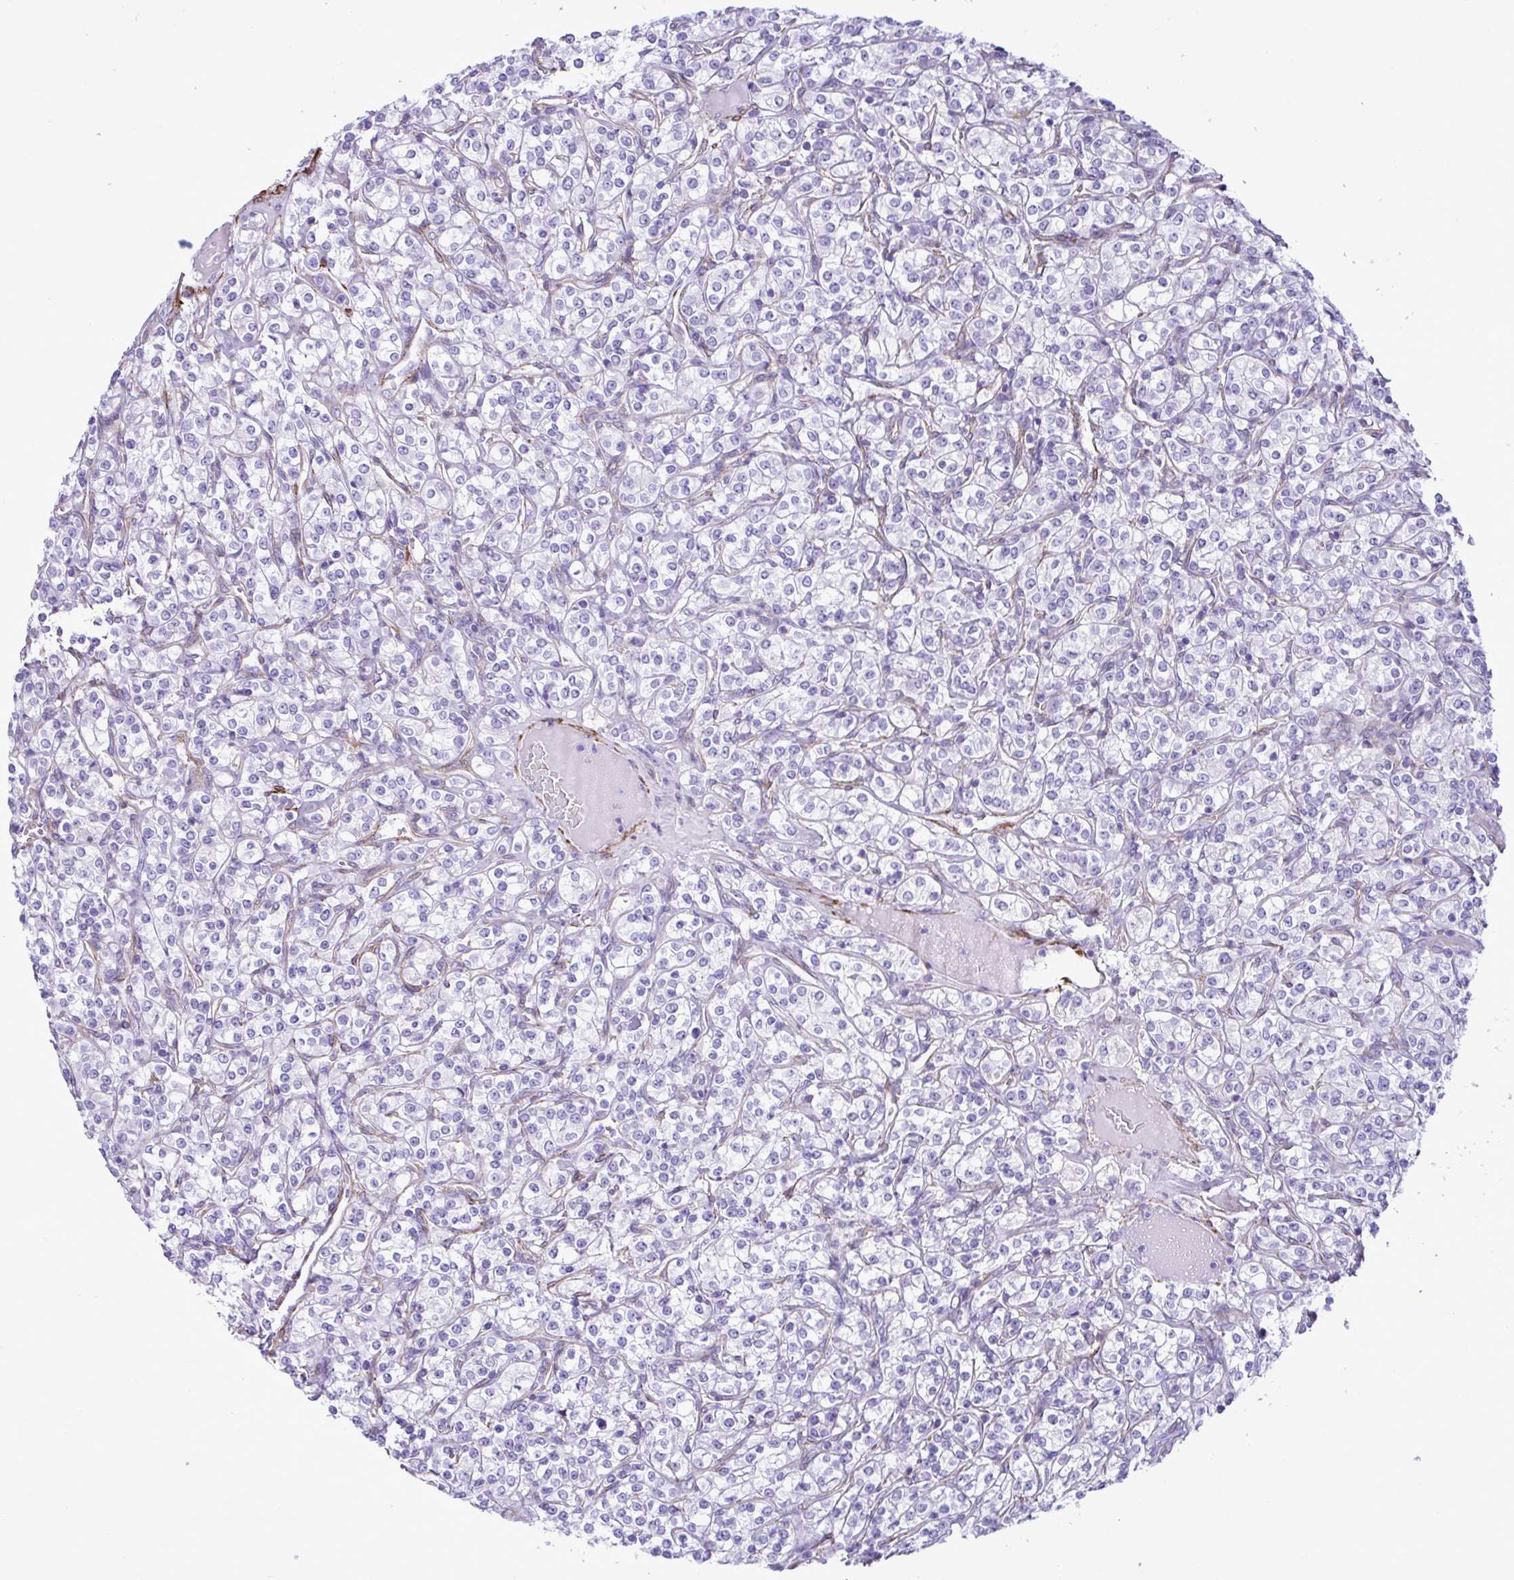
{"staining": {"intensity": "negative", "quantity": "none", "location": "none"}, "tissue": "renal cancer", "cell_type": "Tumor cells", "image_type": "cancer", "snomed": [{"axis": "morphology", "description": "Adenocarcinoma, NOS"}, {"axis": "topography", "description": "Kidney"}], "caption": "Histopathology image shows no significant protein positivity in tumor cells of renal cancer. (DAB immunohistochemistry visualized using brightfield microscopy, high magnification).", "gene": "SYNPO2L", "patient": {"sex": "male", "age": 77}}